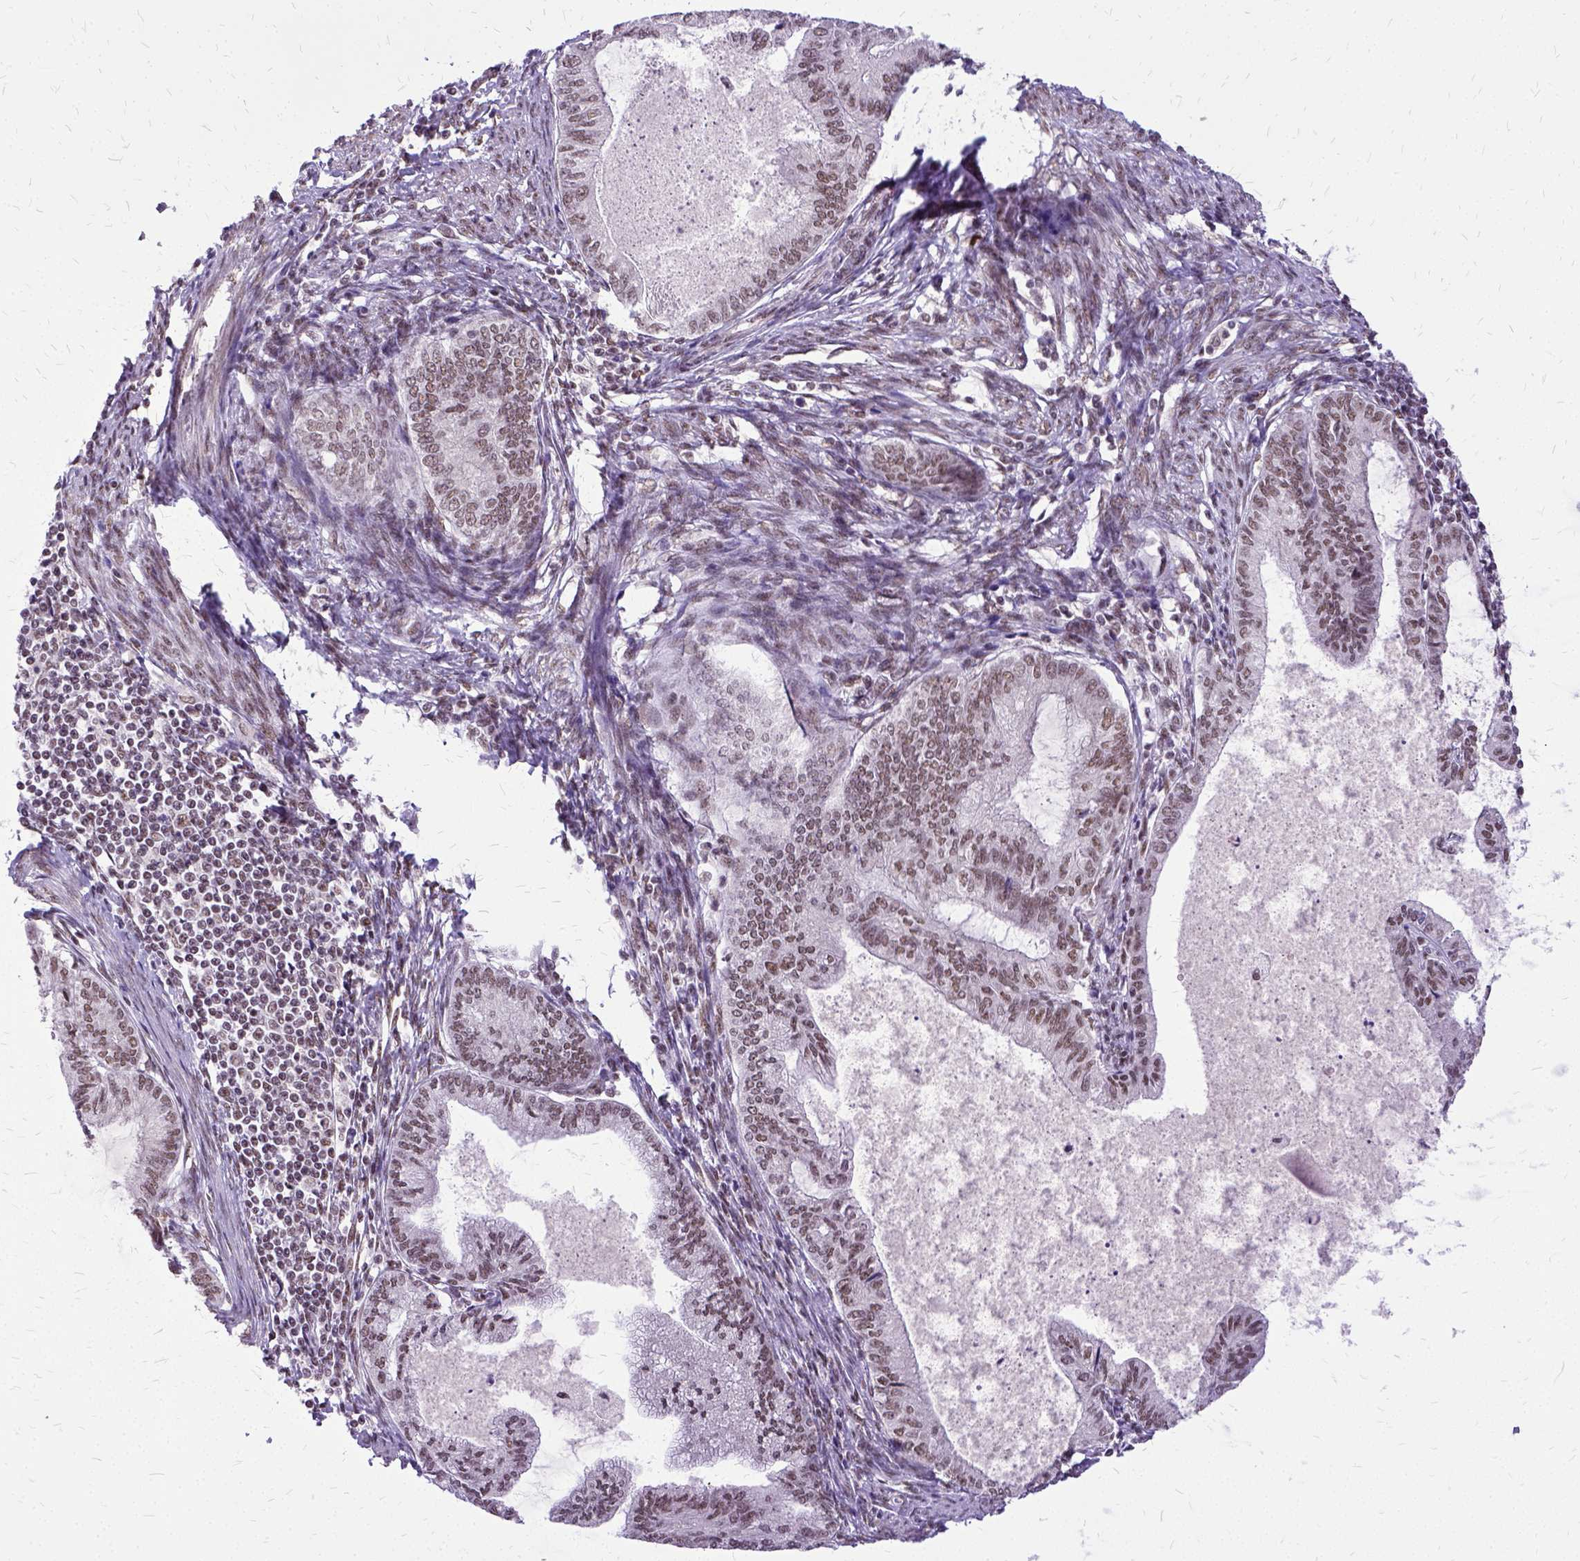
{"staining": {"intensity": "weak", "quantity": ">75%", "location": "nuclear"}, "tissue": "endometrial cancer", "cell_type": "Tumor cells", "image_type": "cancer", "snomed": [{"axis": "morphology", "description": "Adenocarcinoma, NOS"}, {"axis": "topography", "description": "Endometrium"}], "caption": "Protein analysis of adenocarcinoma (endometrial) tissue shows weak nuclear expression in about >75% of tumor cells.", "gene": "SETD1A", "patient": {"sex": "female", "age": 86}}